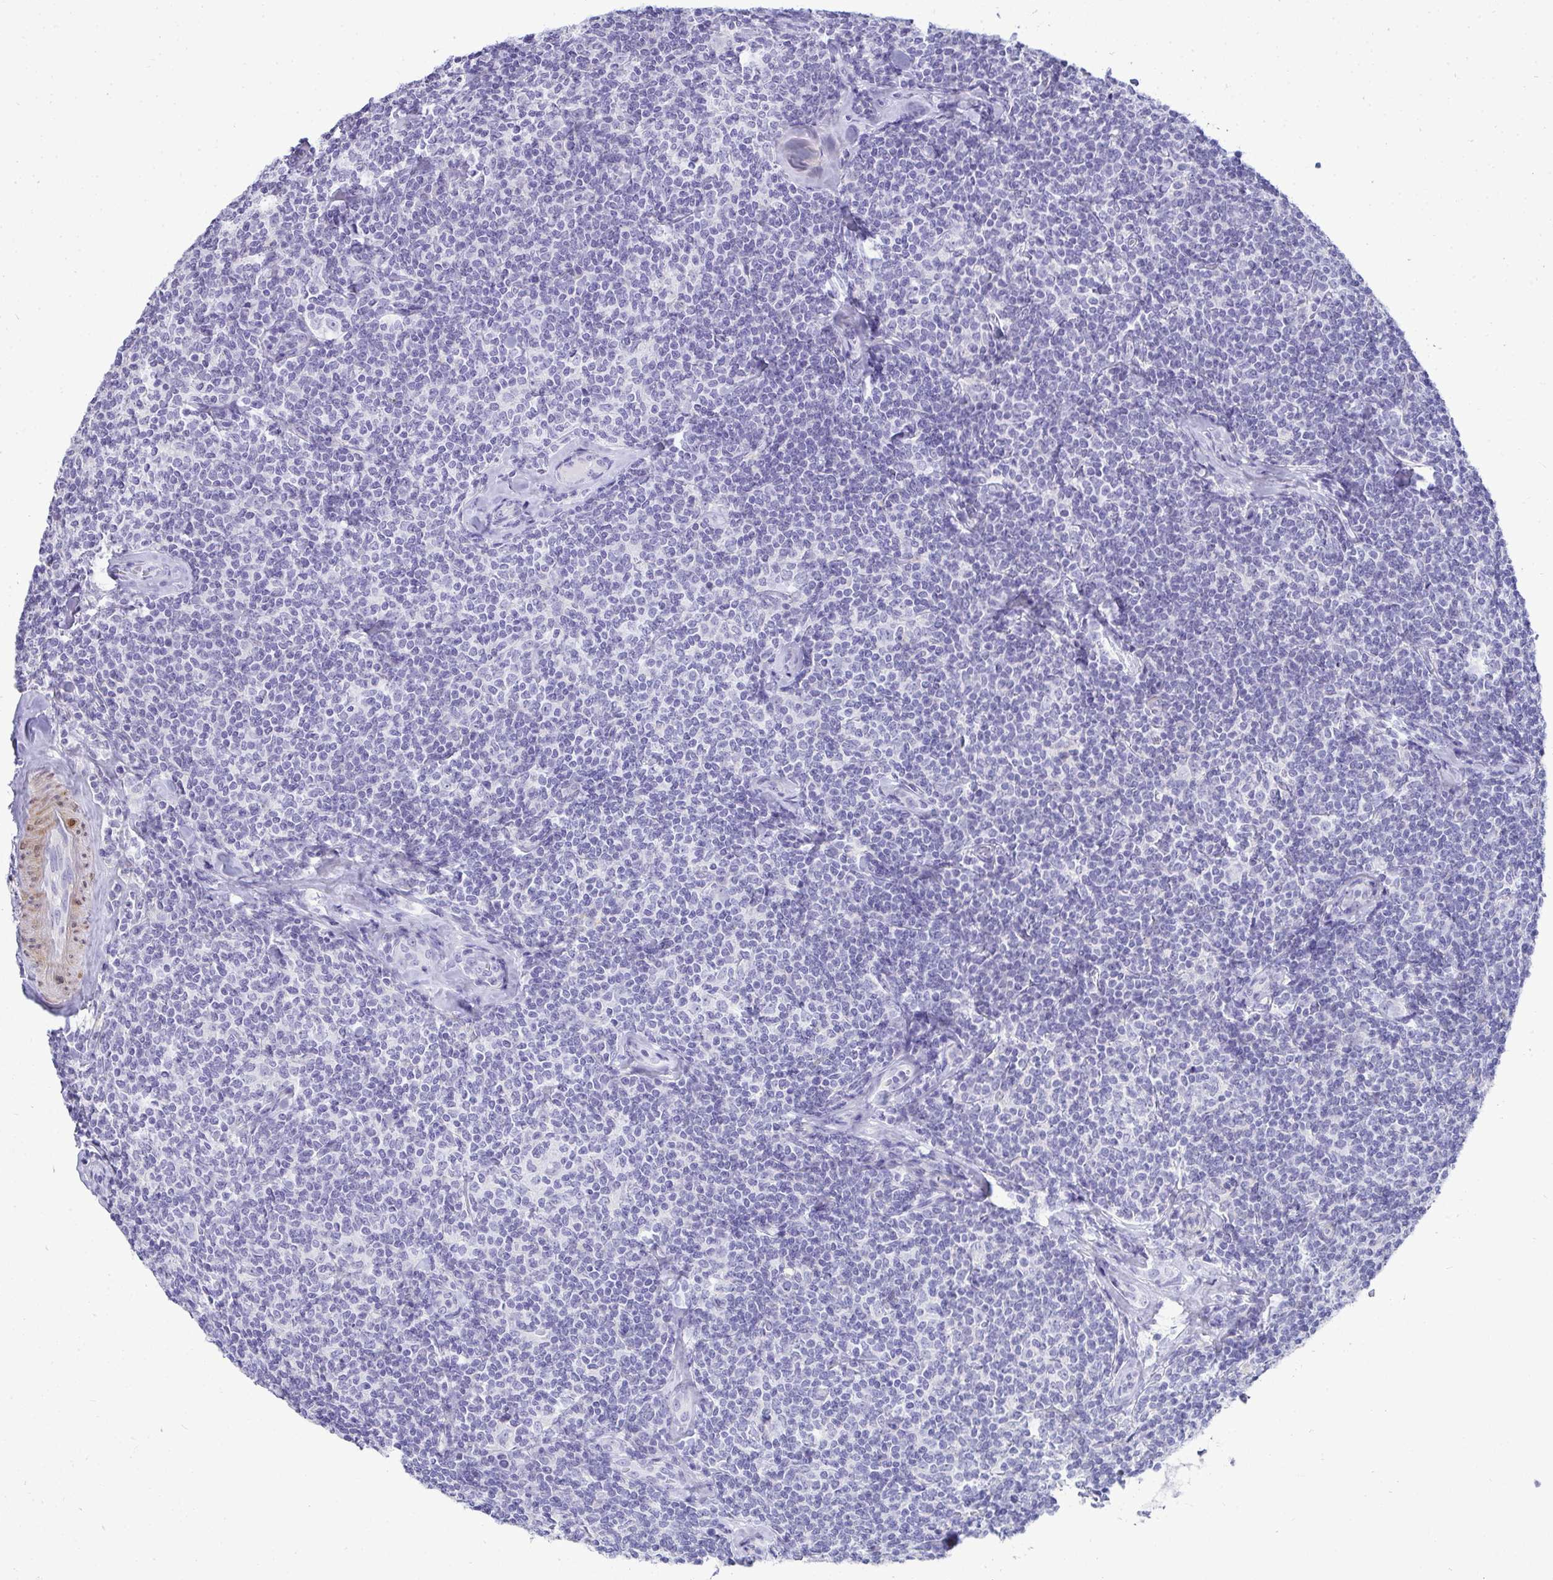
{"staining": {"intensity": "negative", "quantity": "none", "location": "none"}, "tissue": "lymphoma", "cell_type": "Tumor cells", "image_type": "cancer", "snomed": [{"axis": "morphology", "description": "Malignant lymphoma, non-Hodgkin's type, Low grade"}, {"axis": "topography", "description": "Lymph node"}], "caption": "Lymphoma was stained to show a protein in brown. There is no significant positivity in tumor cells. (DAB (3,3'-diaminobenzidine) immunohistochemistry with hematoxylin counter stain).", "gene": "HSPB6", "patient": {"sex": "female", "age": 56}}